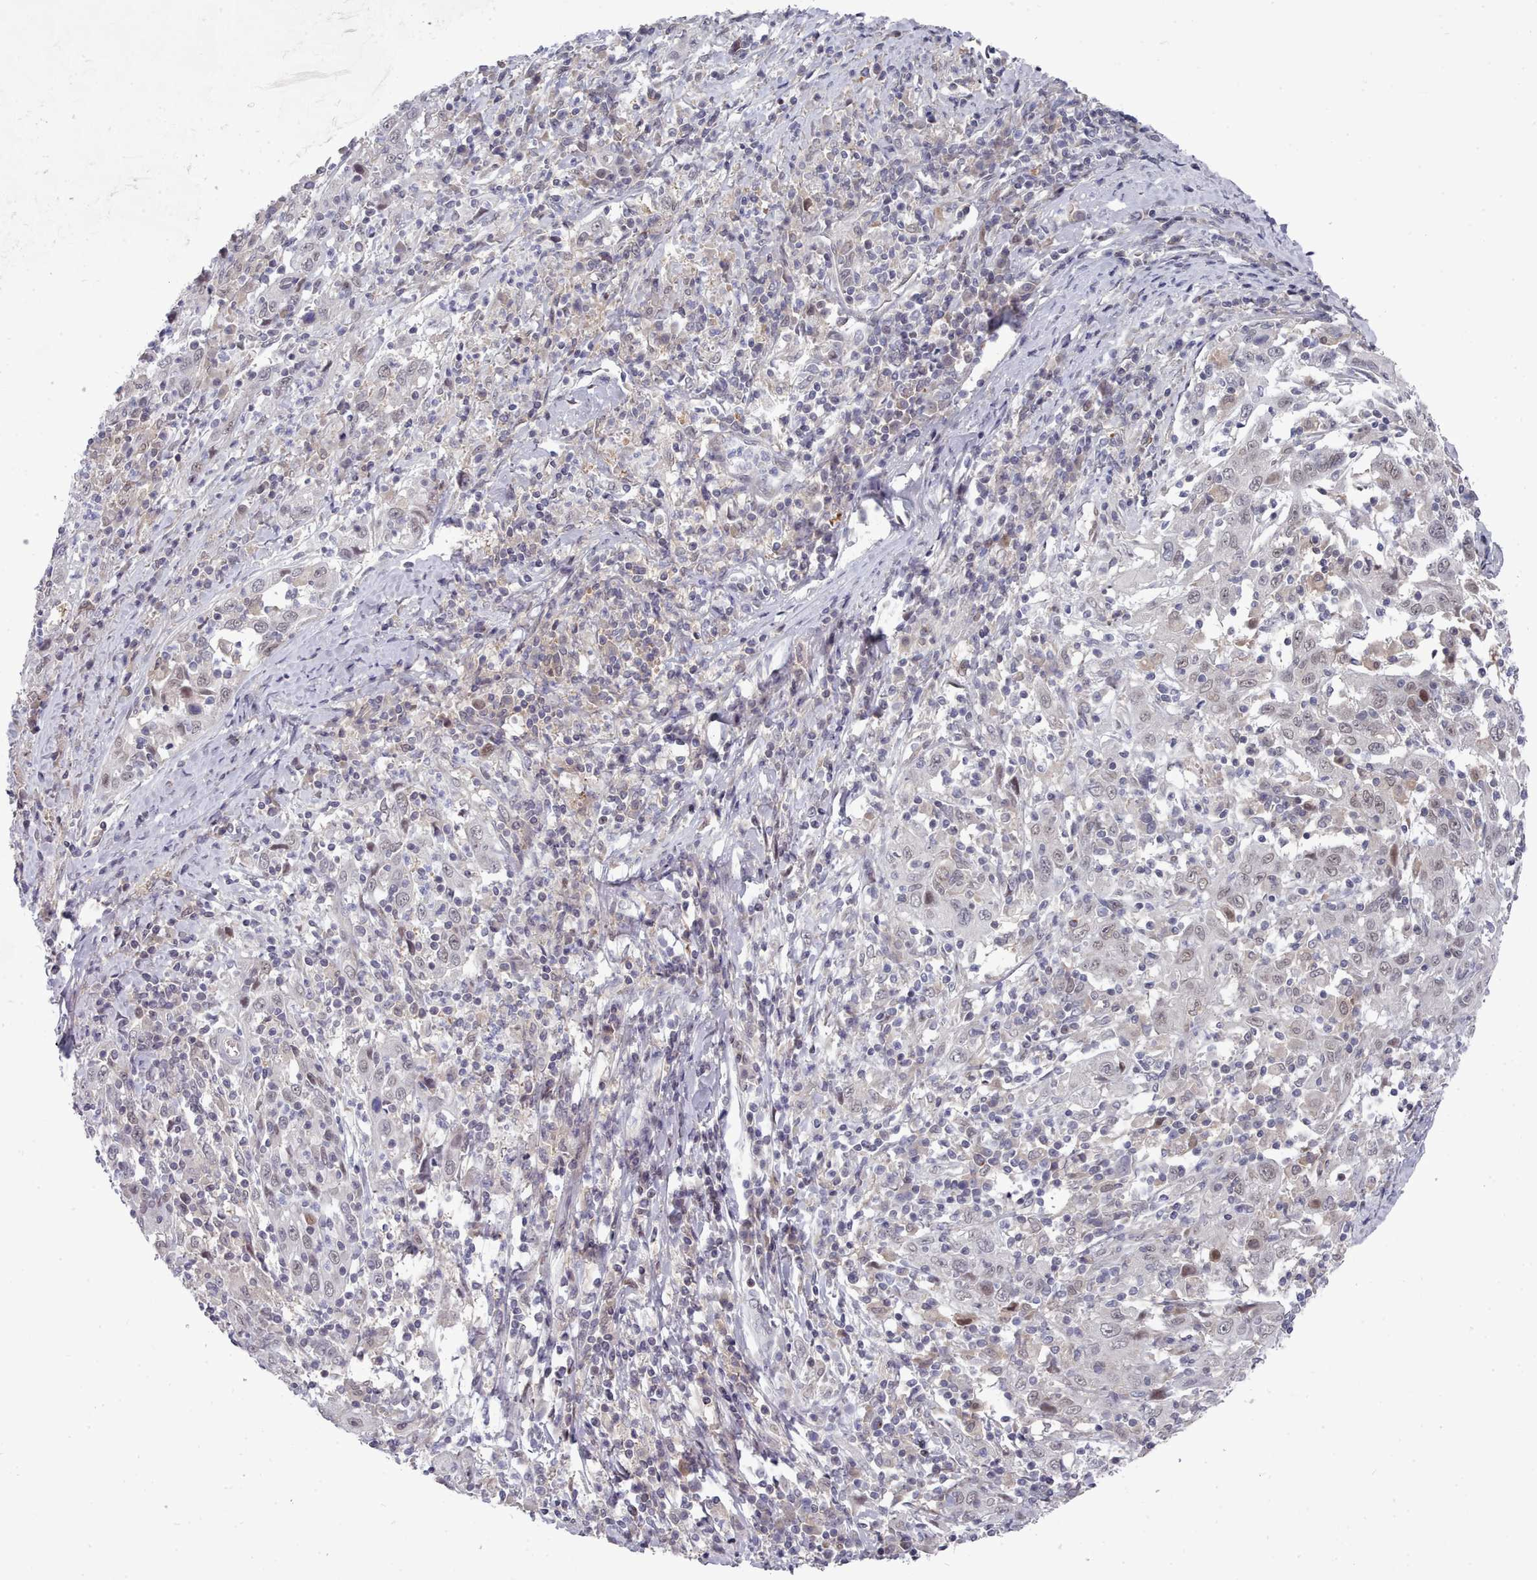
{"staining": {"intensity": "weak", "quantity": "<25%", "location": "nuclear"}, "tissue": "cervical cancer", "cell_type": "Tumor cells", "image_type": "cancer", "snomed": [{"axis": "morphology", "description": "Squamous cell carcinoma, NOS"}, {"axis": "topography", "description": "Cervix"}], "caption": "IHC micrograph of human cervical cancer (squamous cell carcinoma) stained for a protein (brown), which demonstrates no expression in tumor cells. The staining was performed using DAB to visualize the protein expression in brown, while the nuclei were stained in blue with hematoxylin (Magnification: 20x).", "gene": "GINS1", "patient": {"sex": "female", "age": 46}}